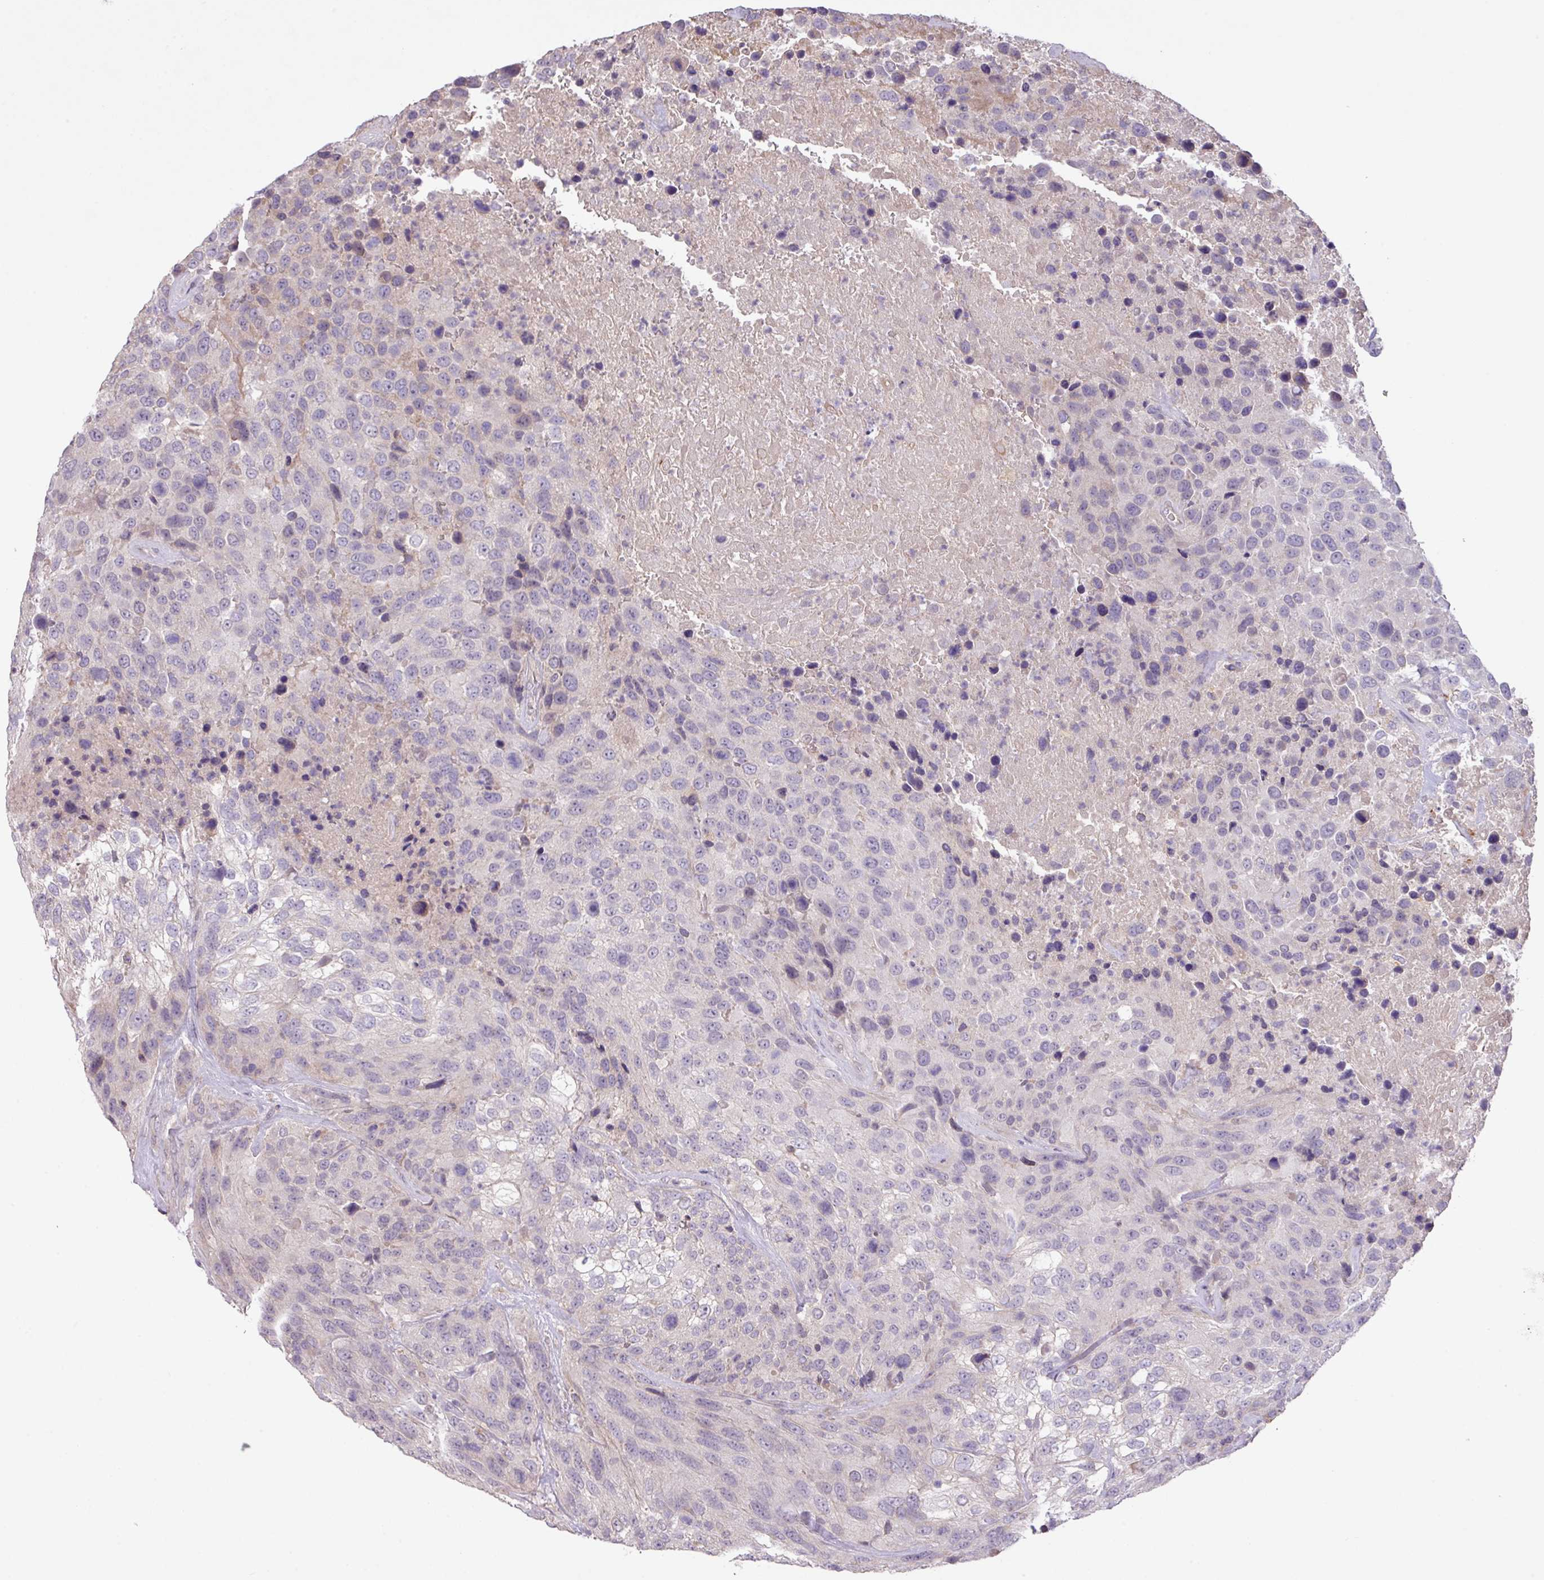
{"staining": {"intensity": "negative", "quantity": "none", "location": "none"}, "tissue": "urothelial cancer", "cell_type": "Tumor cells", "image_type": "cancer", "snomed": [{"axis": "morphology", "description": "Urothelial carcinoma, High grade"}, {"axis": "topography", "description": "Urinary bladder"}], "caption": "Immunohistochemical staining of urothelial carcinoma (high-grade) exhibits no significant expression in tumor cells.", "gene": "PRADC1", "patient": {"sex": "female", "age": 70}}